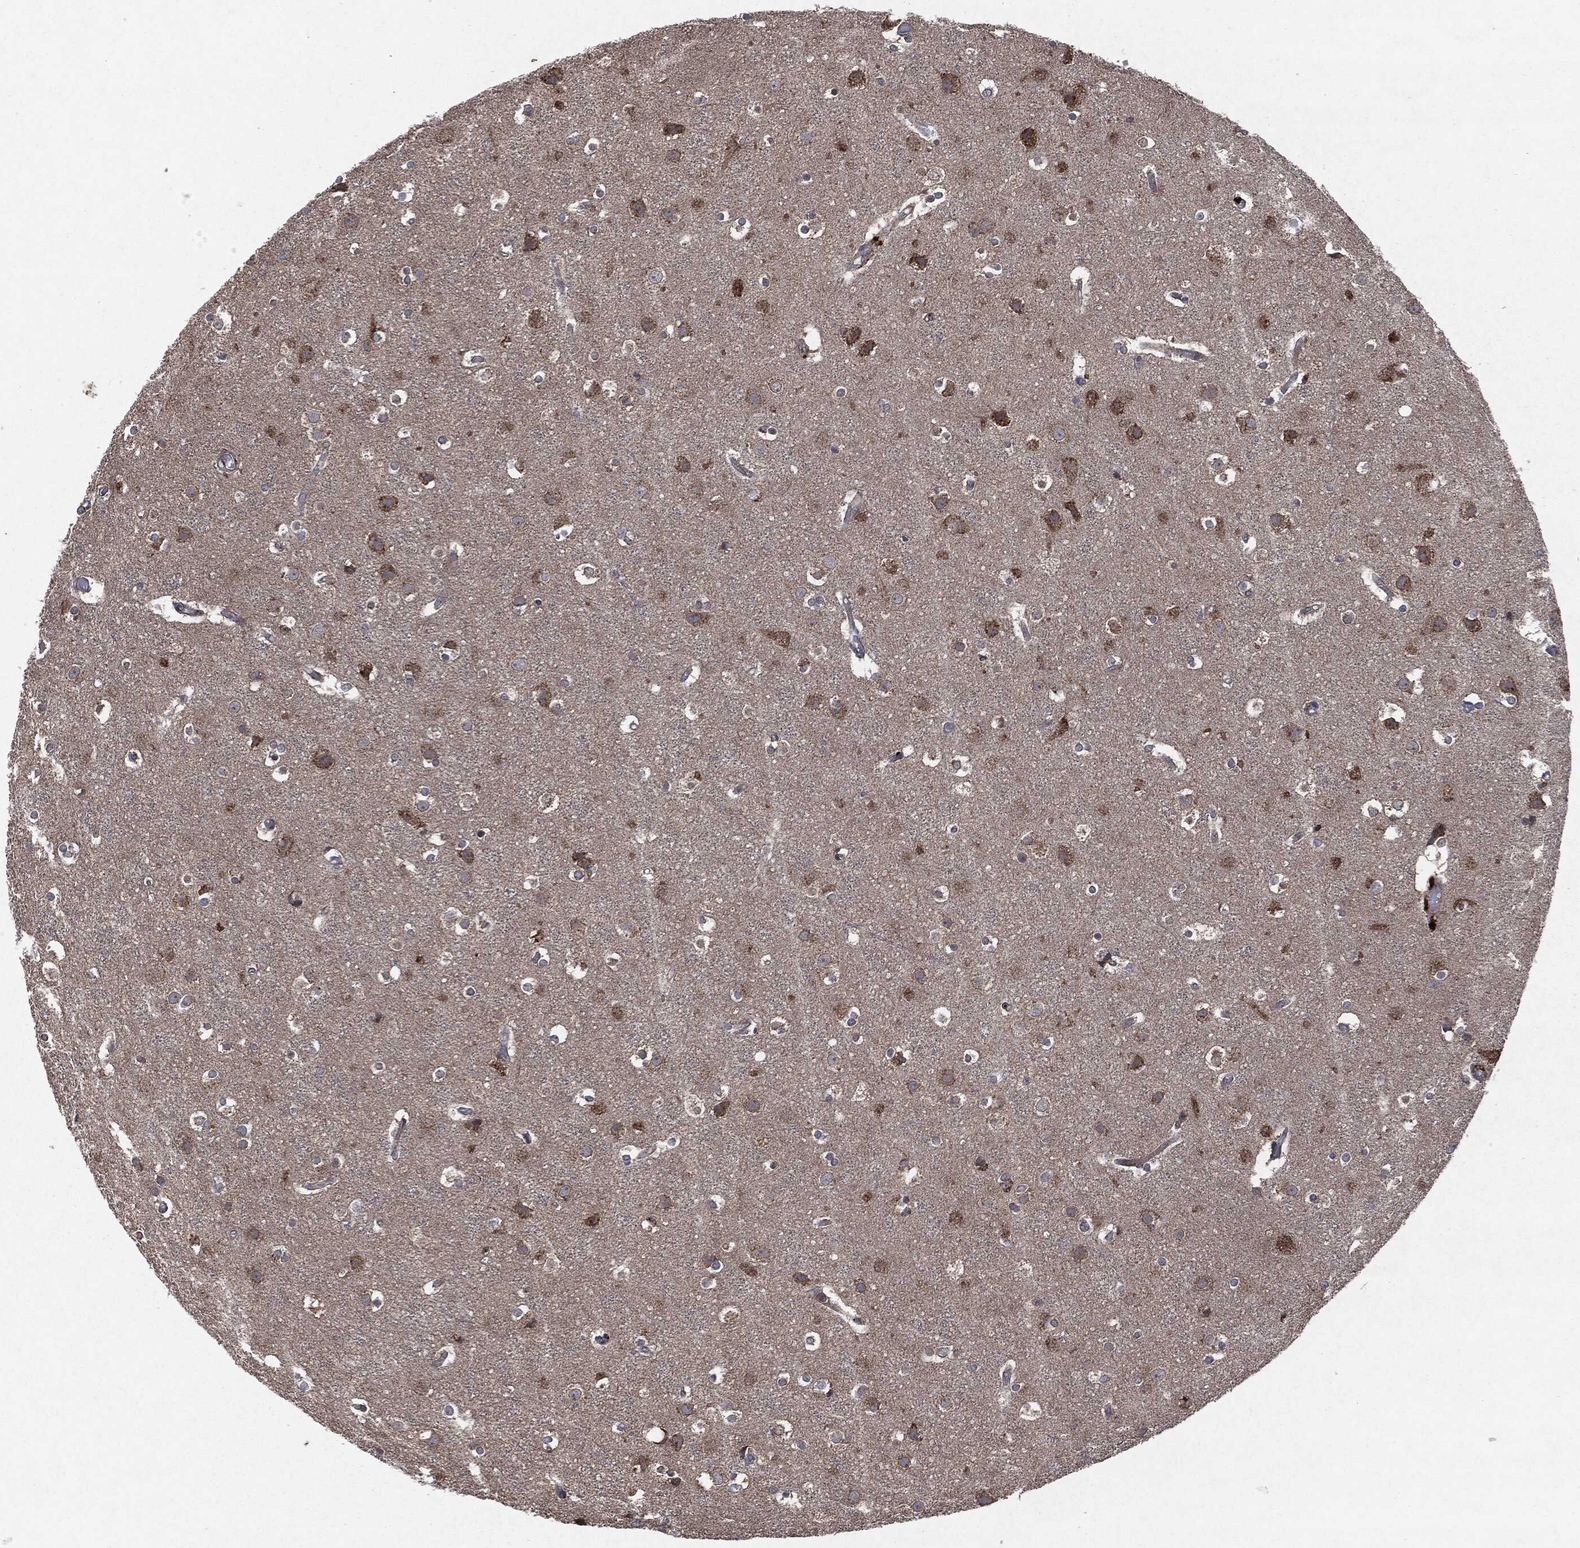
{"staining": {"intensity": "negative", "quantity": "none", "location": "none"}, "tissue": "cerebral cortex", "cell_type": "Endothelial cells", "image_type": "normal", "snomed": [{"axis": "morphology", "description": "Normal tissue, NOS"}, {"axis": "topography", "description": "Cerebral cortex"}], "caption": "Endothelial cells are negative for brown protein staining in normal cerebral cortex. (Brightfield microscopy of DAB (3,3'-diaminobenzidine) immunohistochemistry (IHC) at high magnification).", "gene": "RAF1", "patient": {"sex": "female", "age": 52}}